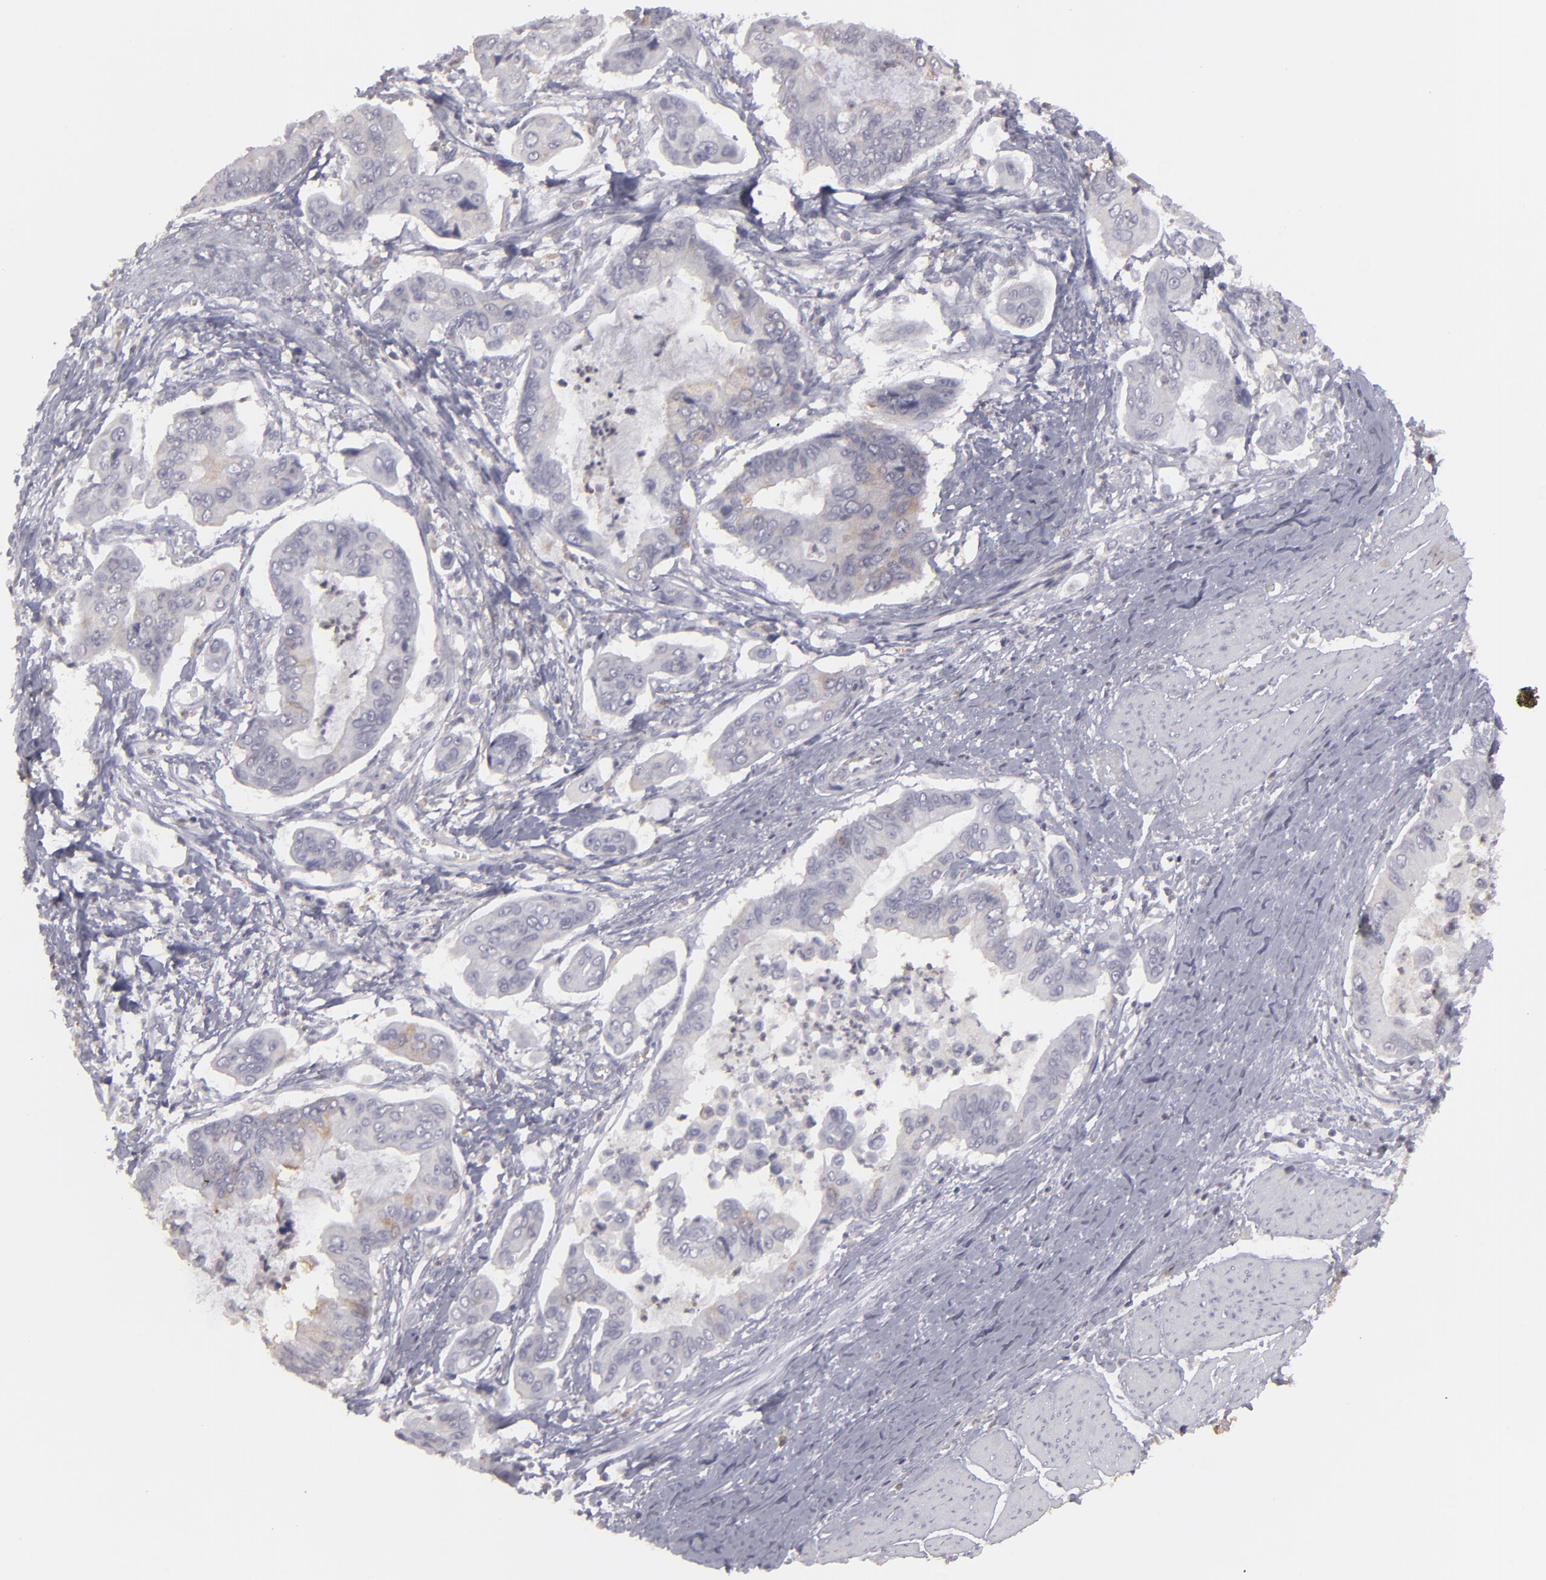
{"staining": {"intensity": "weak", "quantity": ">75%", "location": "cytoplasmic/membranous"}, "tissue": "stomach cancer", "cell_type": "Tumor cells", "image_type": "cancer", "snomed": [{"axis": "morphology", "description": "Adenocarcinoma, NOS"}, {"axis": "topography", "description": "Stomach, upper"}], "caption": "An immunohistochemistry photomicrograph of neoplastic tissue is shown. Protein staining in brown shows weak cytoplasmic/membranous positivity in stomach cancer within tumor cells.", "gene": "SEMA3G", "patient": {"sex": "male", "age": 80}}